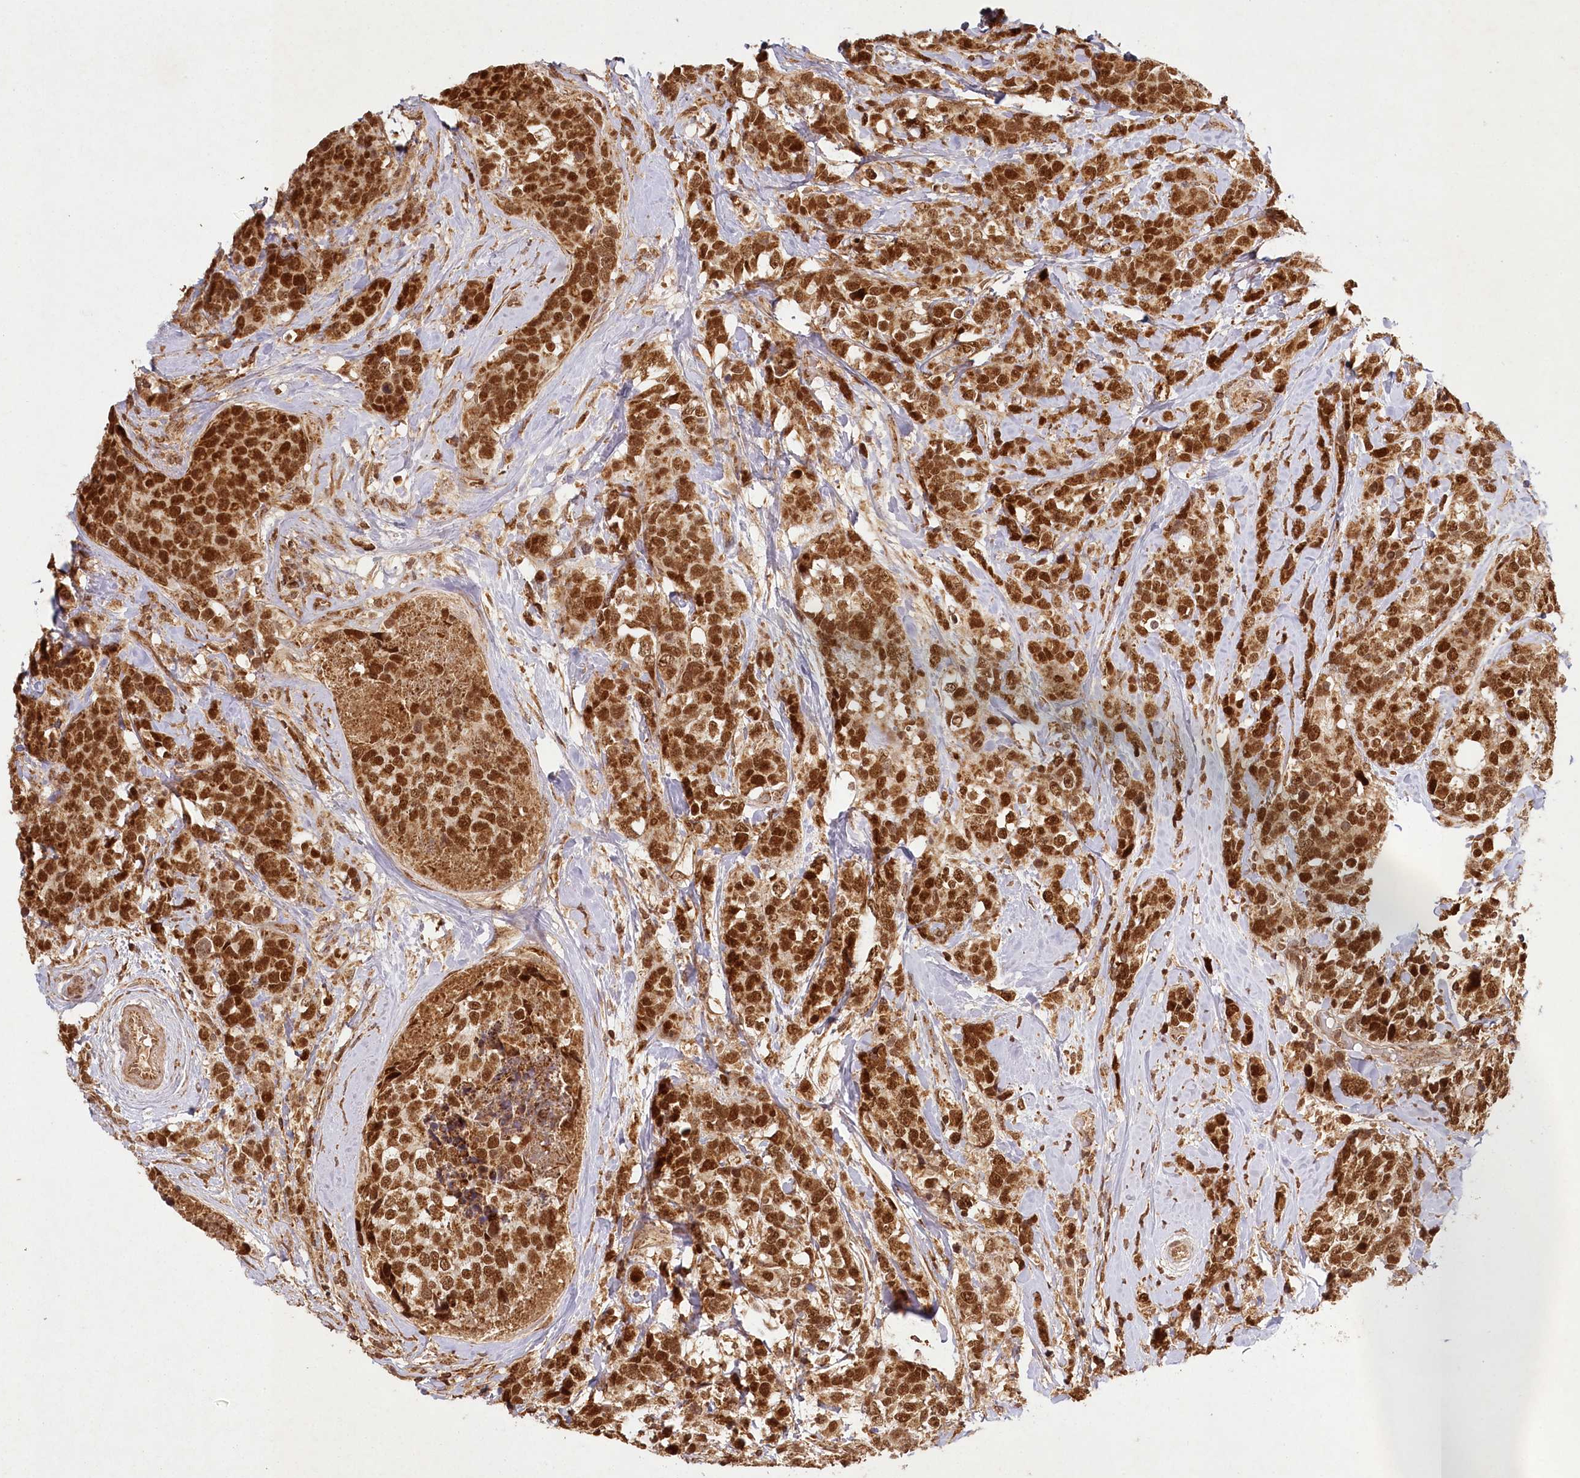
{"staining": {"intensity": "strong", "quantity": ">75%", "location": "cytoplasmic/membranous,nuclear"}, "tissue": "breast cancer", "cell_type": "Tumor cells", "image_type": "cancer", "snomed": [{"axis": "morphology", "description": "Lobular carcinoma"}, {"axis": "topography", "description": "Breast"}], "caption": "This photomicrograph exhibits breast lobular carcinoma stained with immunohistochemistry to label a protein in brown. The cytoplasmic/membranous and nuclear of tumor cells show strong positivity for the protein. Nuclei are counter-stained blue.", "gene": "MICU1", "patient": {"sex": "female", "age": 59}}